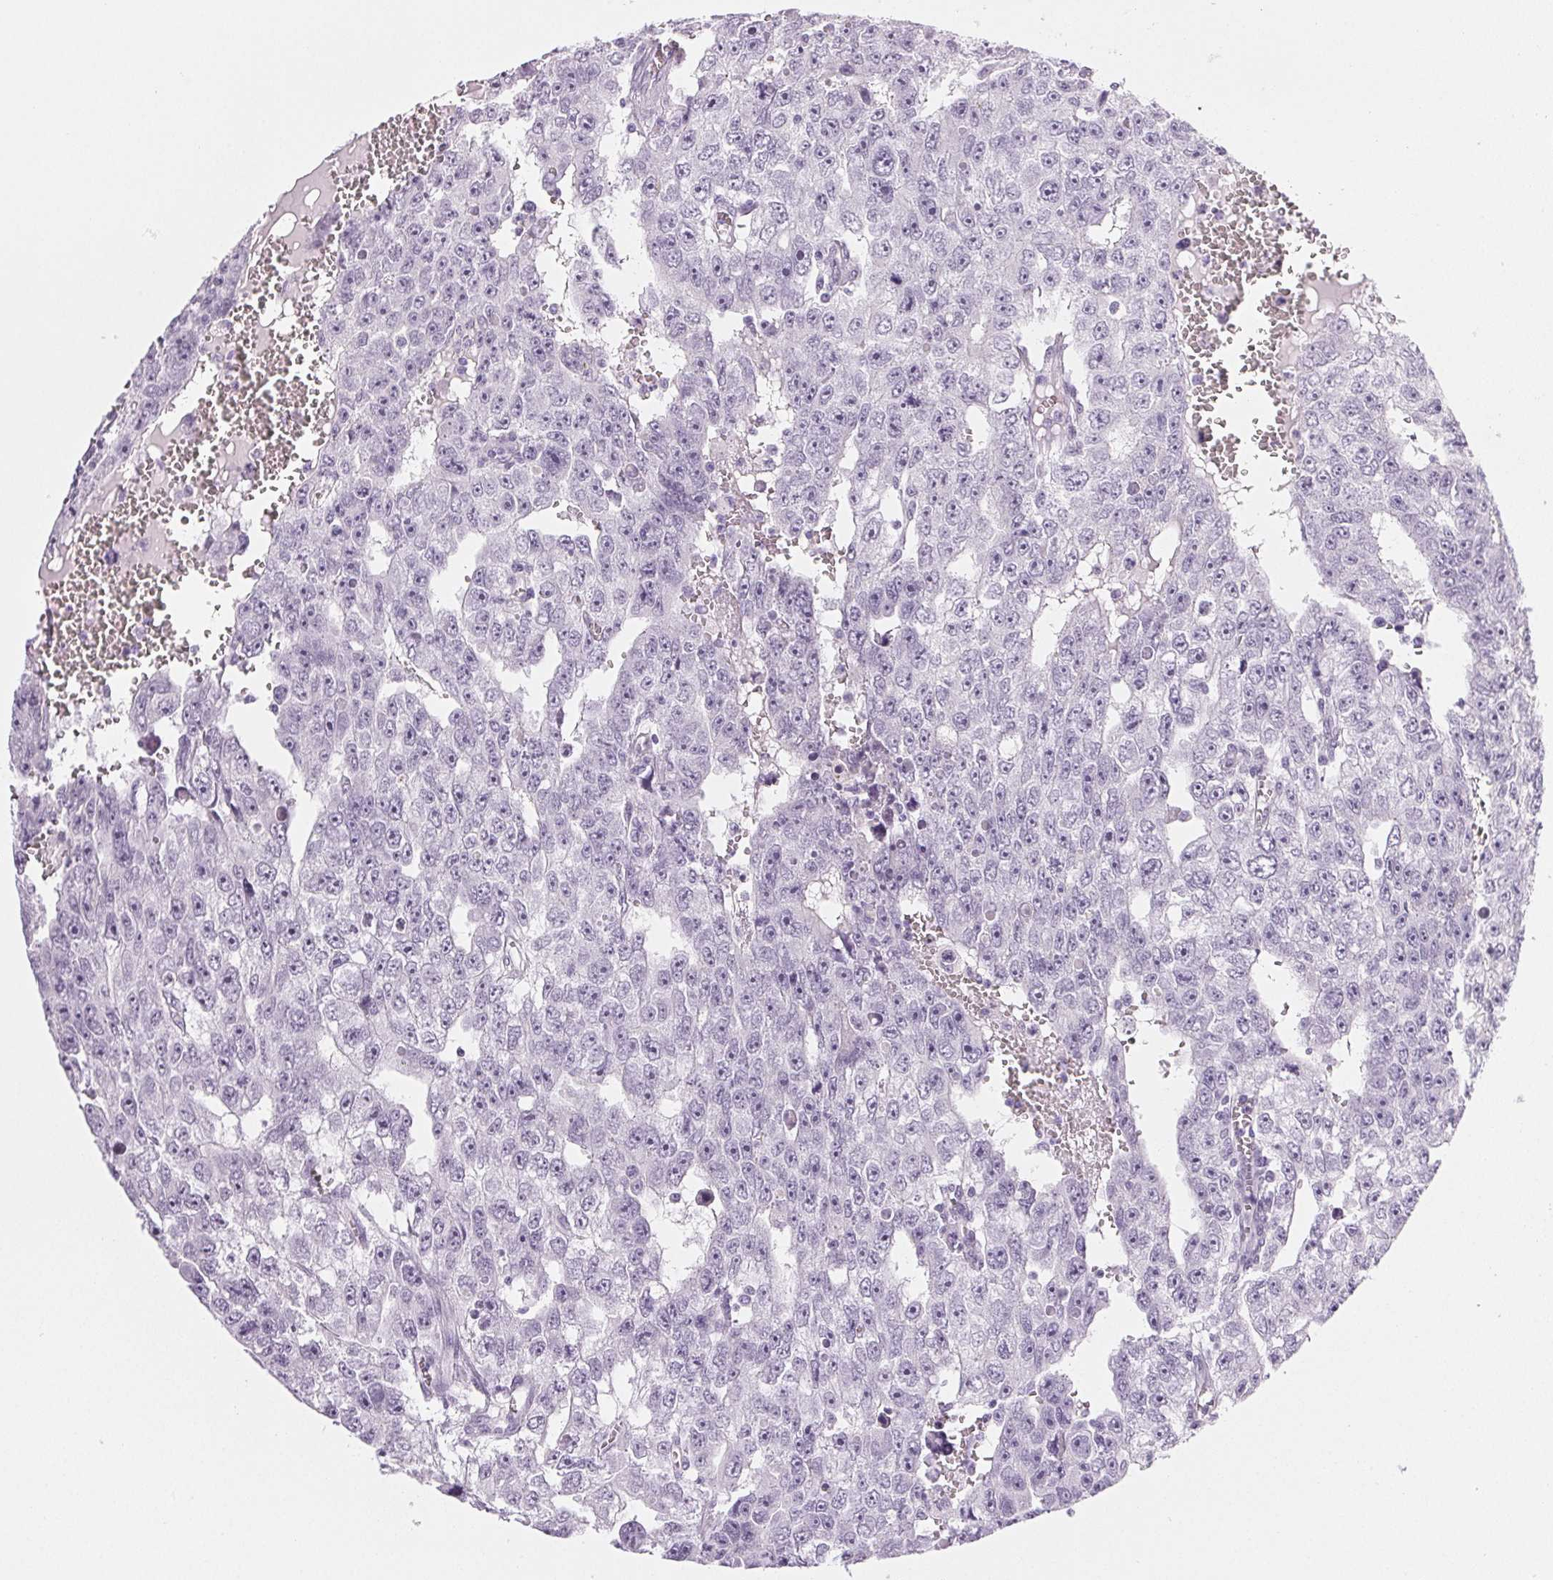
{"staining": {"intensity": "negative", "quantity": "none", "location": "none"}, "tissue": "testis cancer", "cell_type": "Tumor cells", "image_type": "cancer", "snomed": [{"axis": "morphology", "description": "Carcinoma, Embryonal, NOS"}, {"axis": "topography", "description": "Testis"}], "caption": "This is a micrograph of IHC staining of testis embryonal carcinoma, which shows no positivity in tumor cells.", "gene": "COL7A1", "patient": {"sex": "male", "age": 20}}